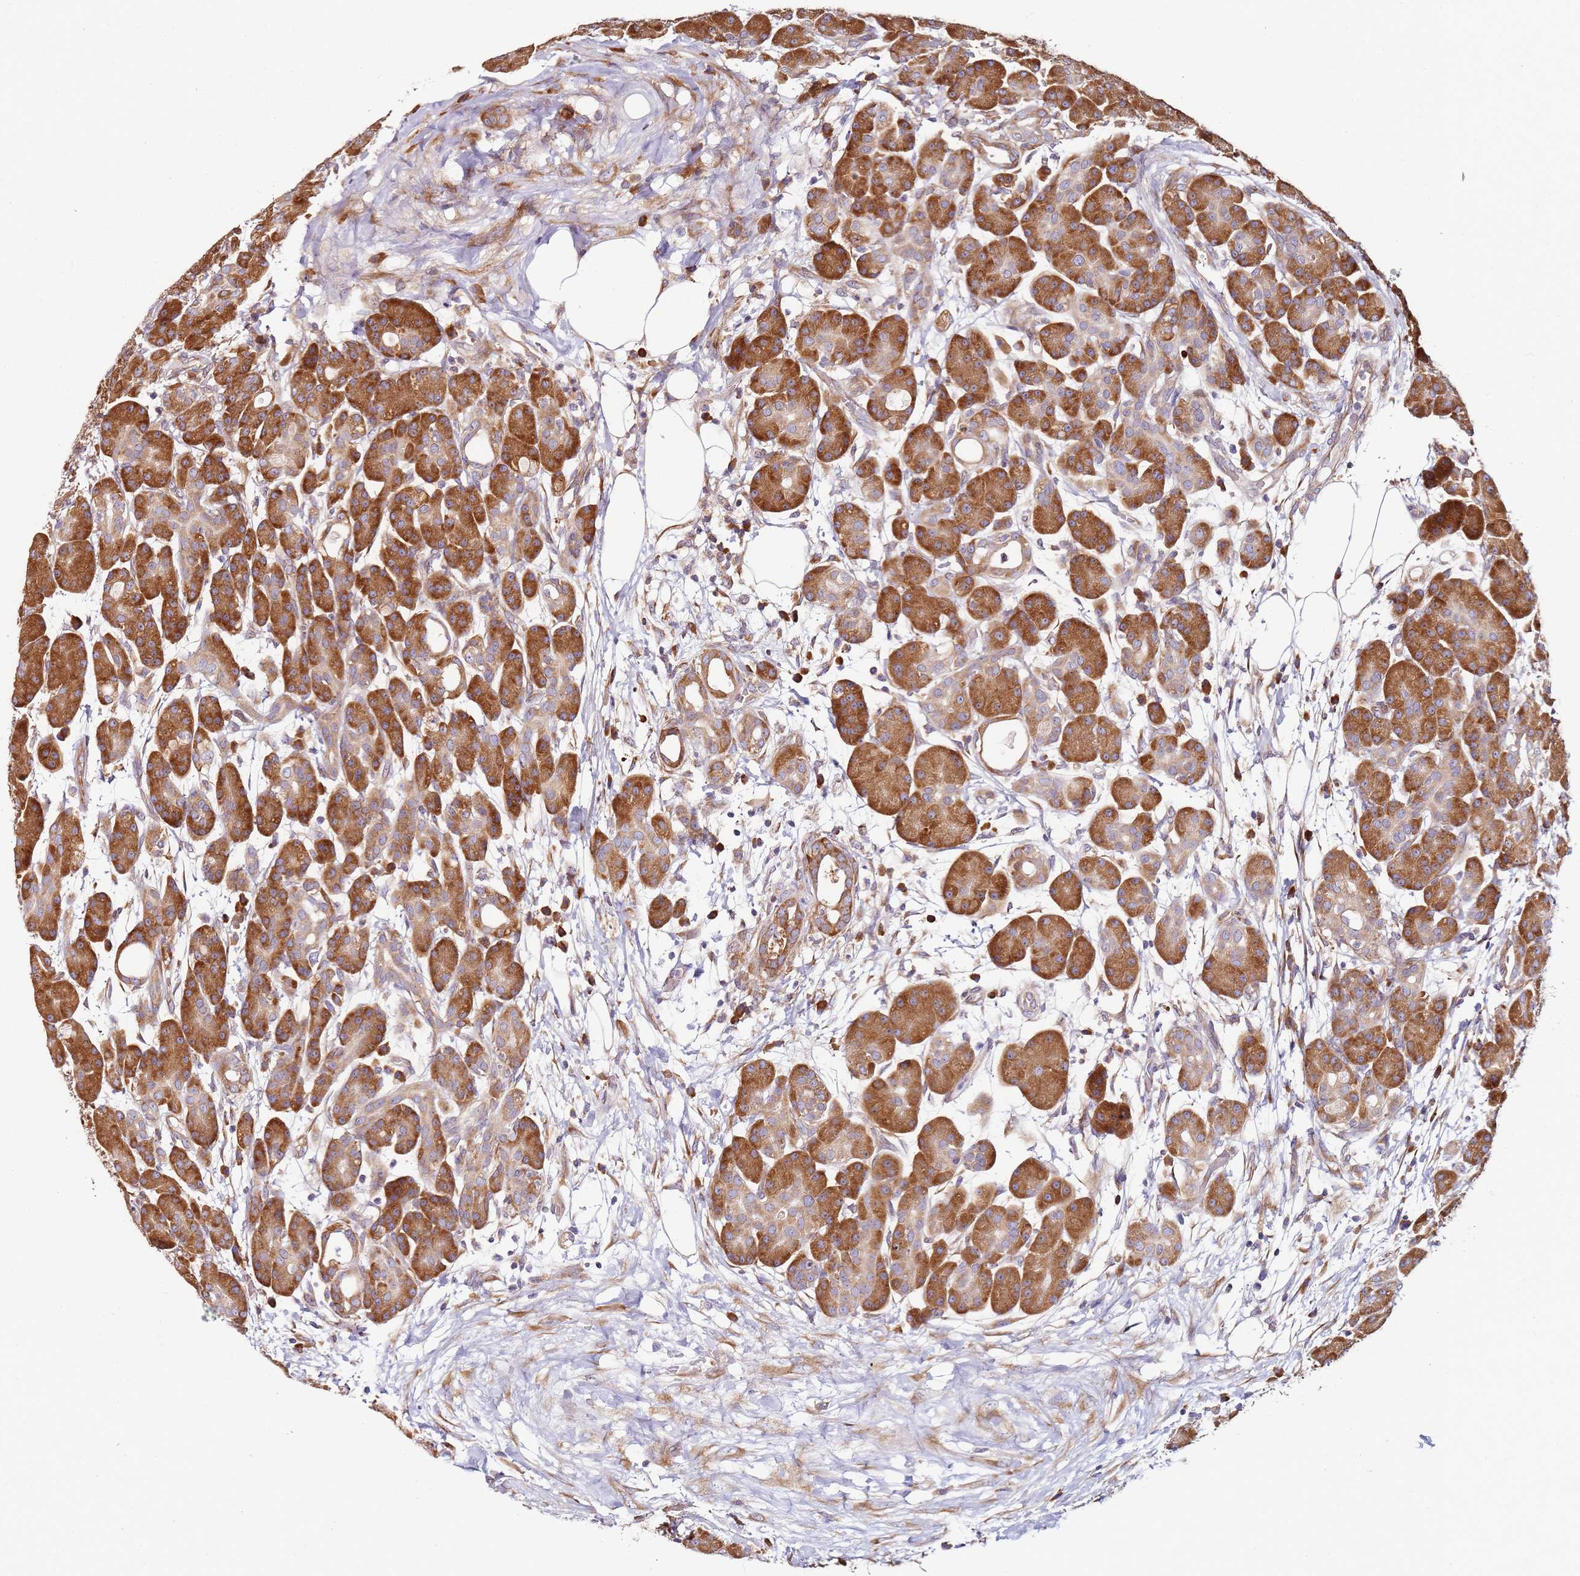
{"staining": {"intensity": "strong", "quantity": ">75%", "location": "cytoplasmic/membranous"}, "tissue": "pancreas", "cell_type": "Exocrine glandular cells", "image_type": "normal", "snomed": [{"axis": "morphology", "description": "Normal tissue, NOS"}, {"axis": "topography", "description": "Pancreas"}], "caption": "Brown immunohistochemical staining in benign pancreas displays strong cytoplasmic/membranous positivity in about >75% of exocrine glandular cells.", "gene": "RPS3A", "patient": {"sex": "male", "age": 63}}